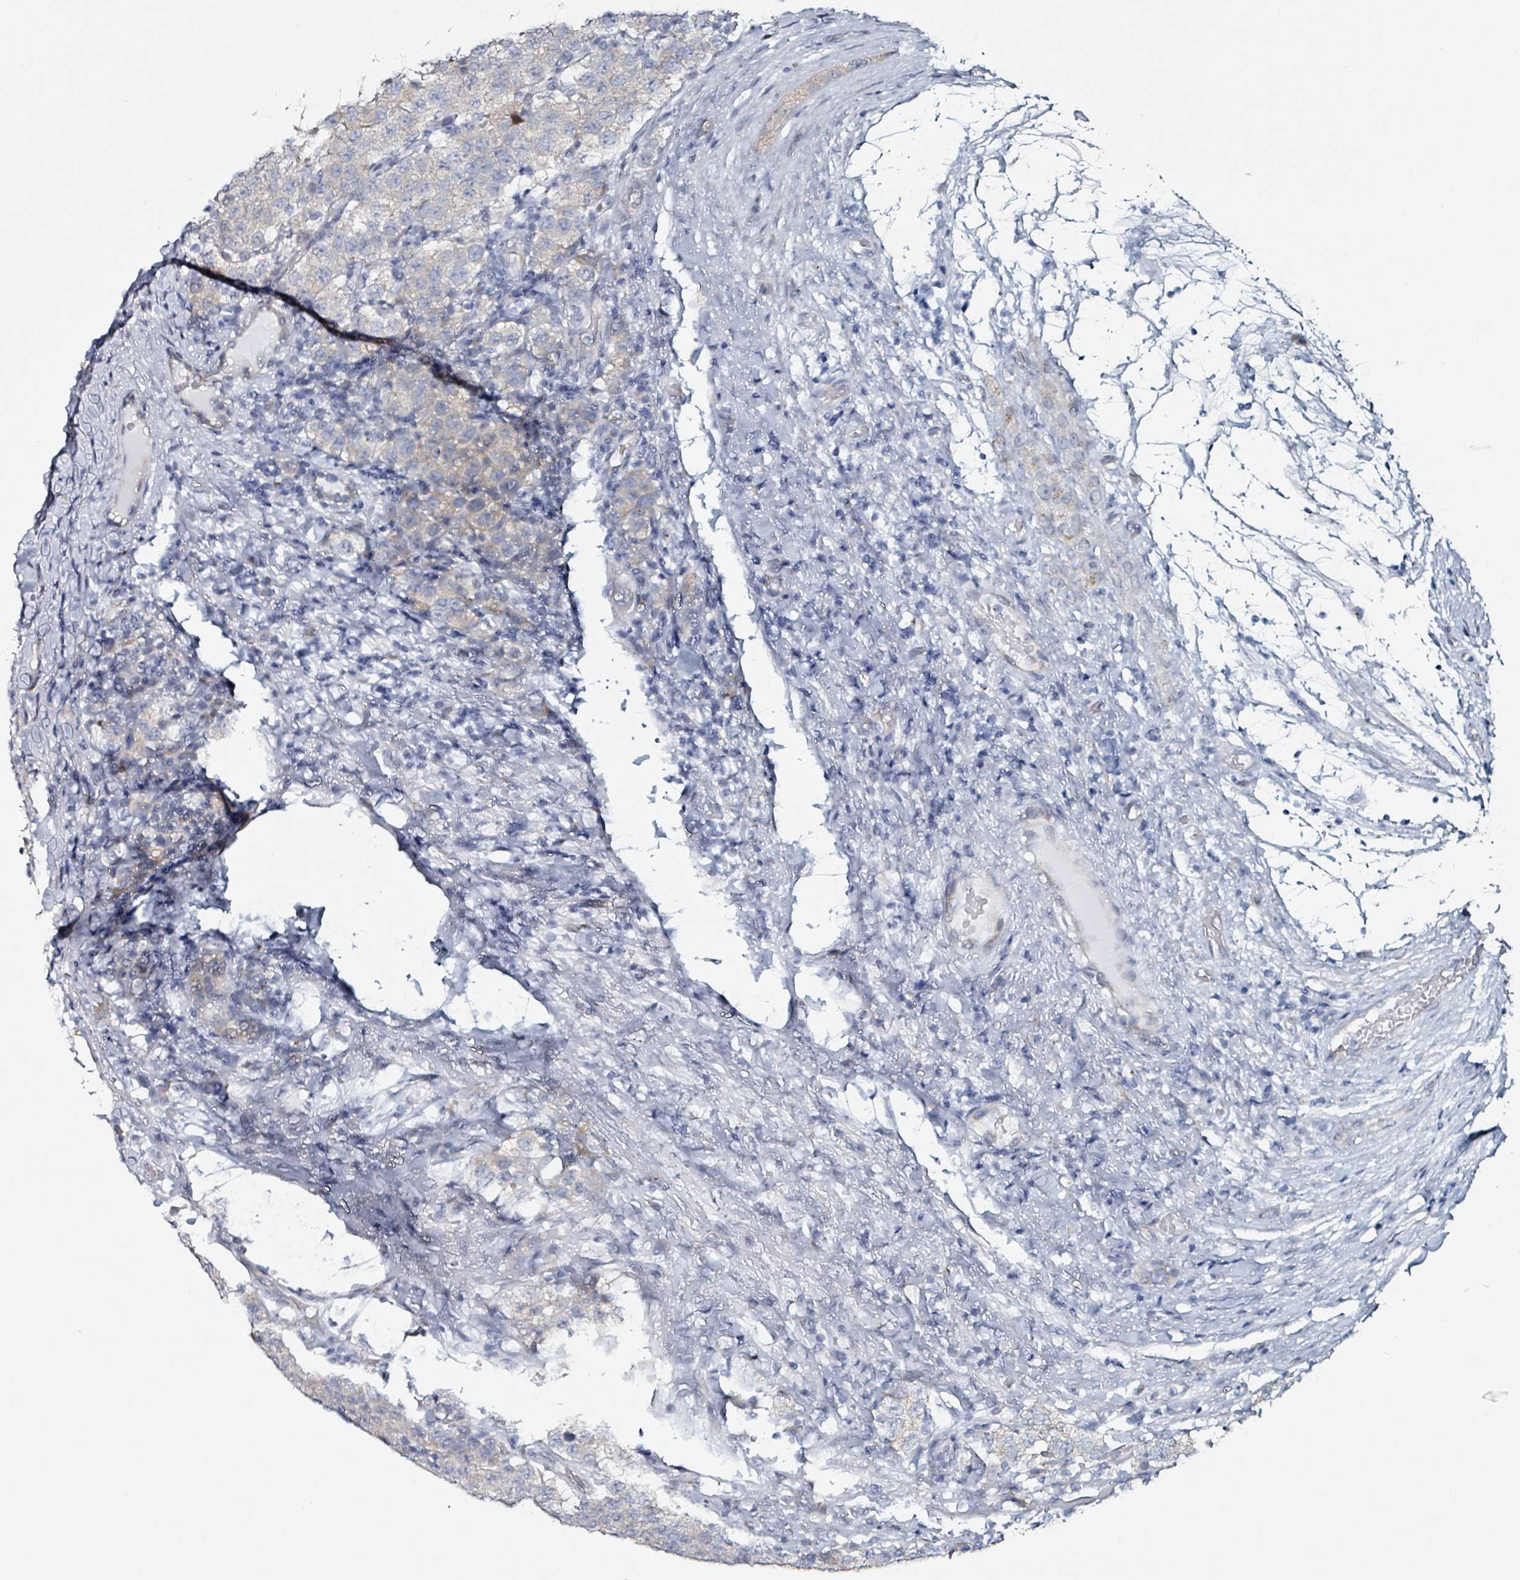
{"staining": {"intensity": "negative", "quantity": "none", "location": "none"}, "tissue": "testis cancer", "cell_type": "Tumor cells", "image_type": "cancer", "snomed": [{"axis": "morphology", "description": "Seminoma, NOS"}, {"axis": "topography", "description": "Testis"}], "caption": "High power microscopy image of an immunohistochemistry histopathology image of seminoma (testis), revealing no significant positivity in tumor cells.", "gene": "B3GAT3", "patient": {"sex": "male", "age": 34}}